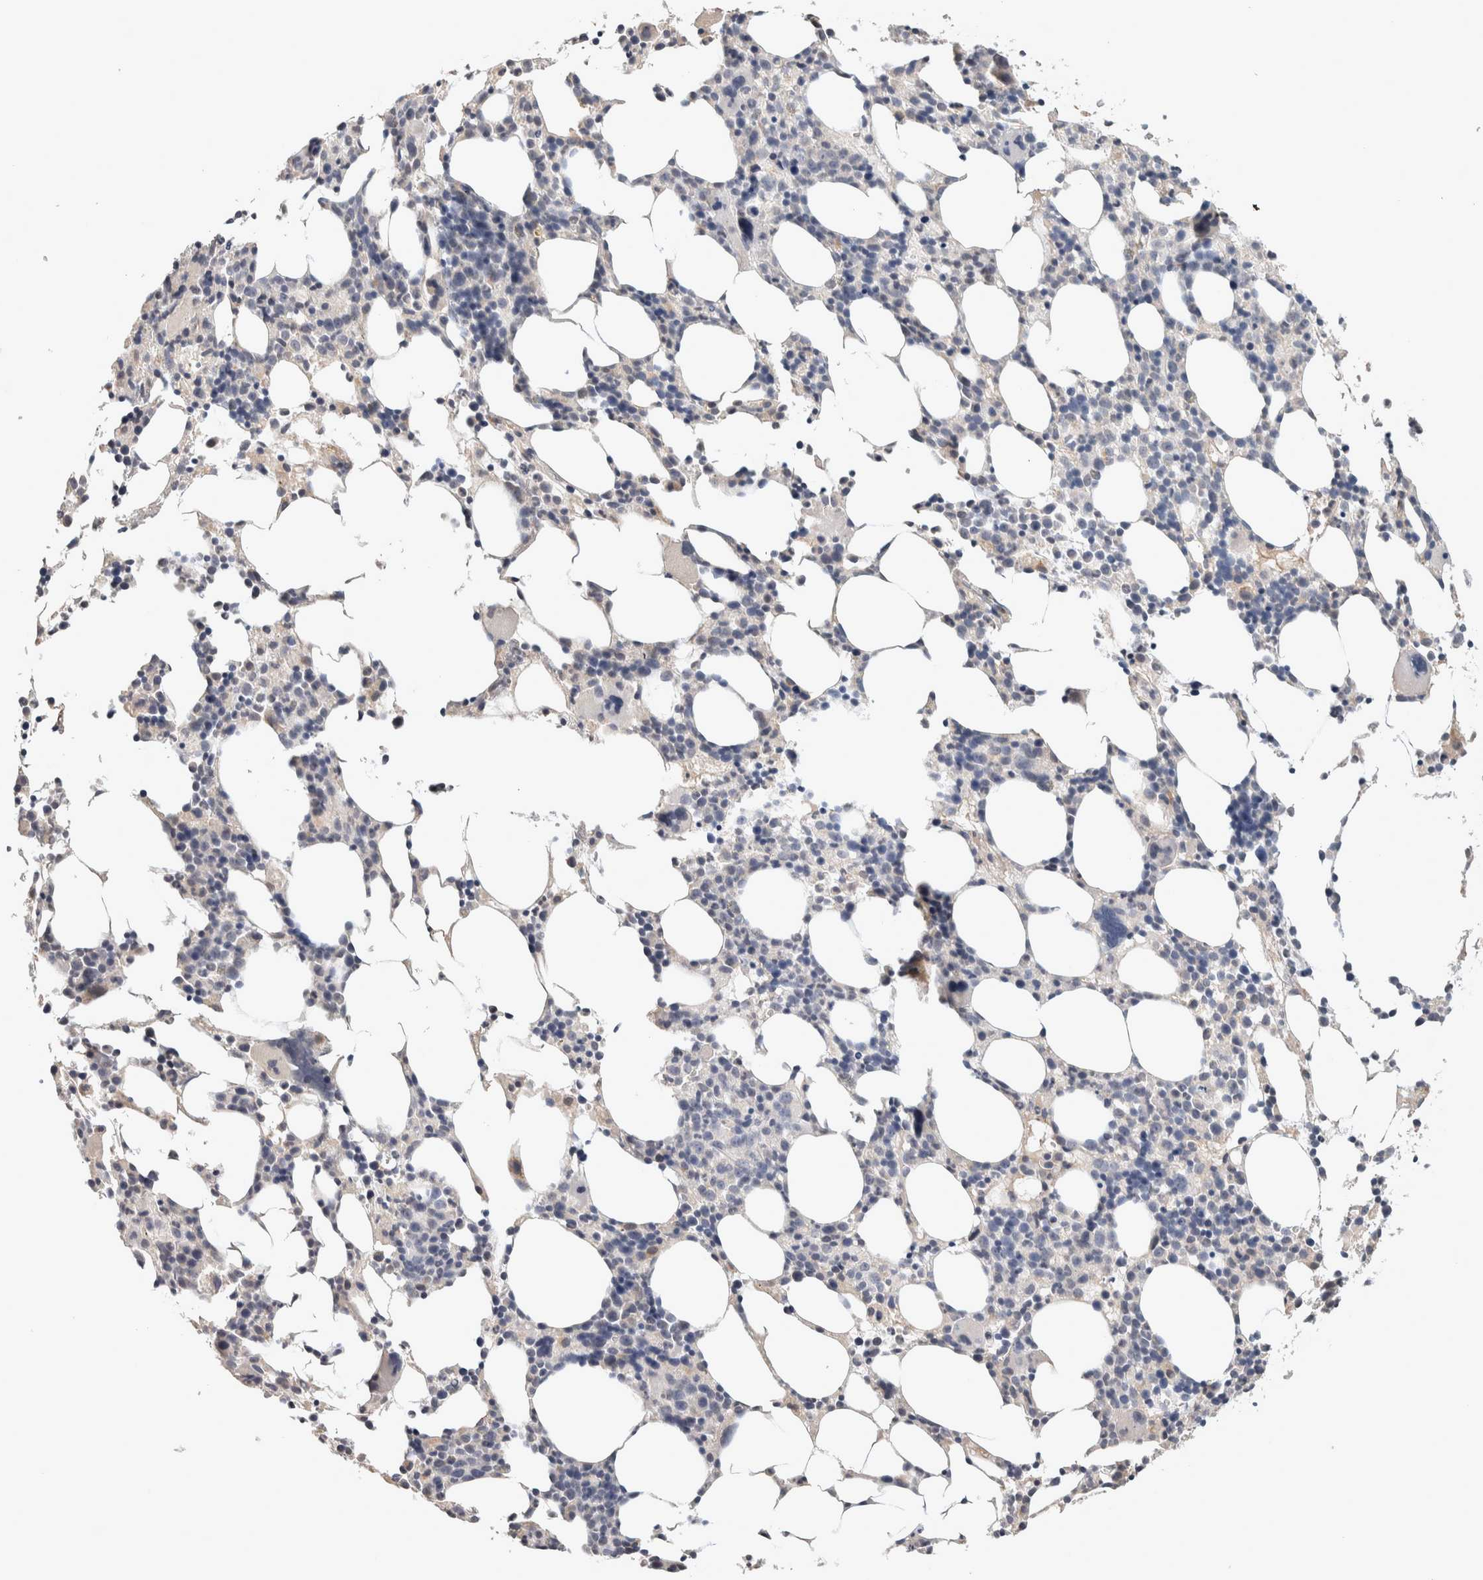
{"staining": {"intensity": "weak", "quantity": "25%-75%", "location": "cytoplasmic/membranous"}, "tissue": "bone marrow", "cell_type": "Hematopoietic cells", "image_type": "normal", "snomed": [{"axis": "morphology", "description": "Normal tissue, NOS"}, {"axis": "morphology", "description": "Inflammation, NOS"}, {"axis": "topography", "description": "Bone marrow"}], "caption": "A photomicrograph of human bone marrow stained for a protein demonstrates weak cytoplasmic/membranous brown staining in hematopoietic cells.", "gene": "CRAT", "patient": {"sex": "male", "age": 55}}